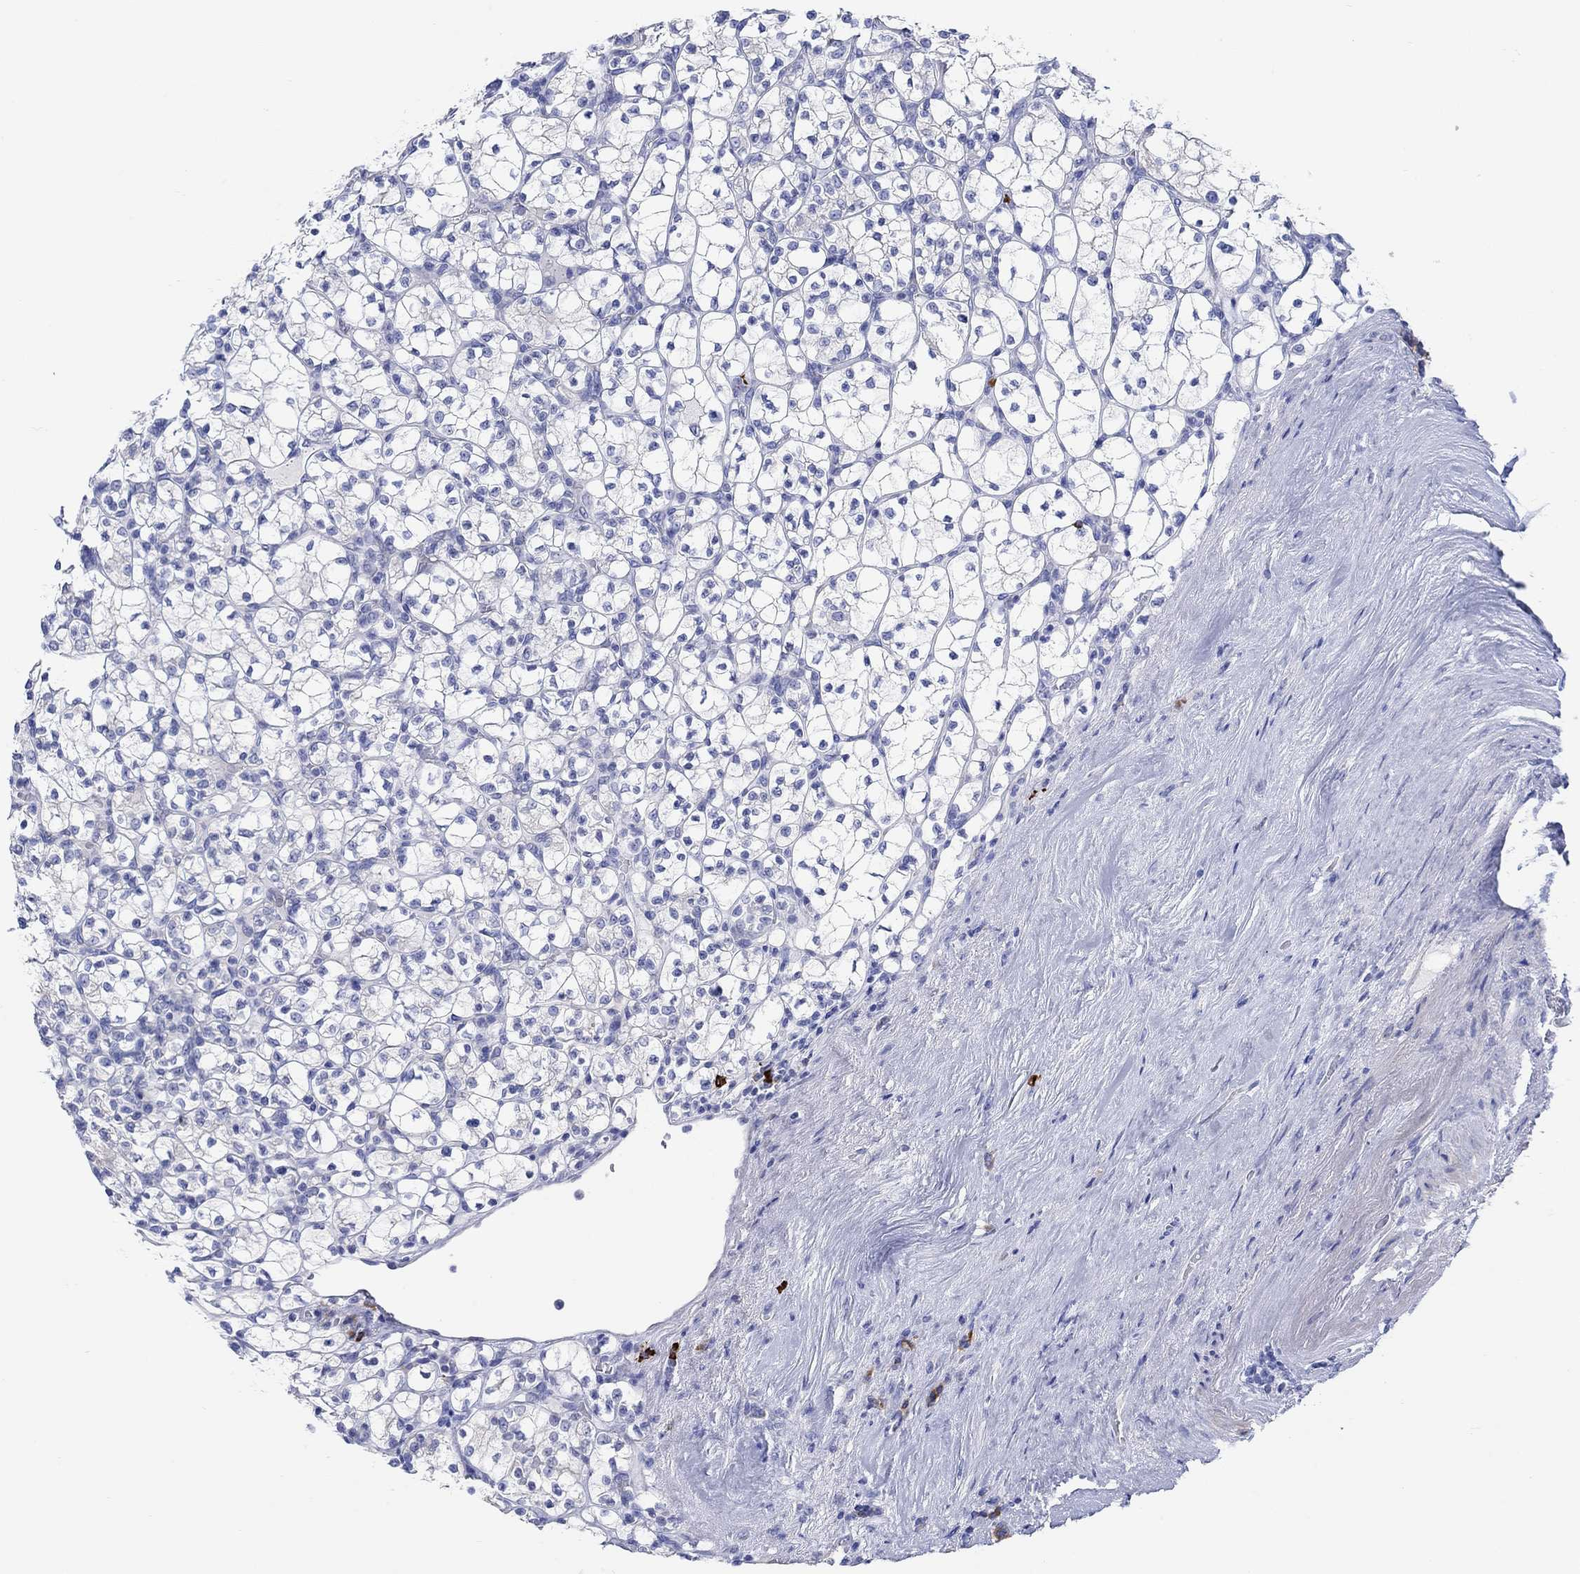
{"staining": {"intensity": "negative", "quantity": "none", "location": "none"}, "tissue": "renal cancer", "cell_type": "Tumor cells", "image_type": "cancer", "snomed": [{"axis": "morphology", "description": "Adenocarcinoma, NOS"}, {"axis": "topography", "description": "Kidney"}], "caption": "The photomicrograph reveals no significant staining in tumor cells of adenocarcinoma (renal). (DAB immunohistochemistry (IHC) with hematoxylin counter stain).", "gene": "P2RY6", "patient": {"sex": "female", "age": 89}}